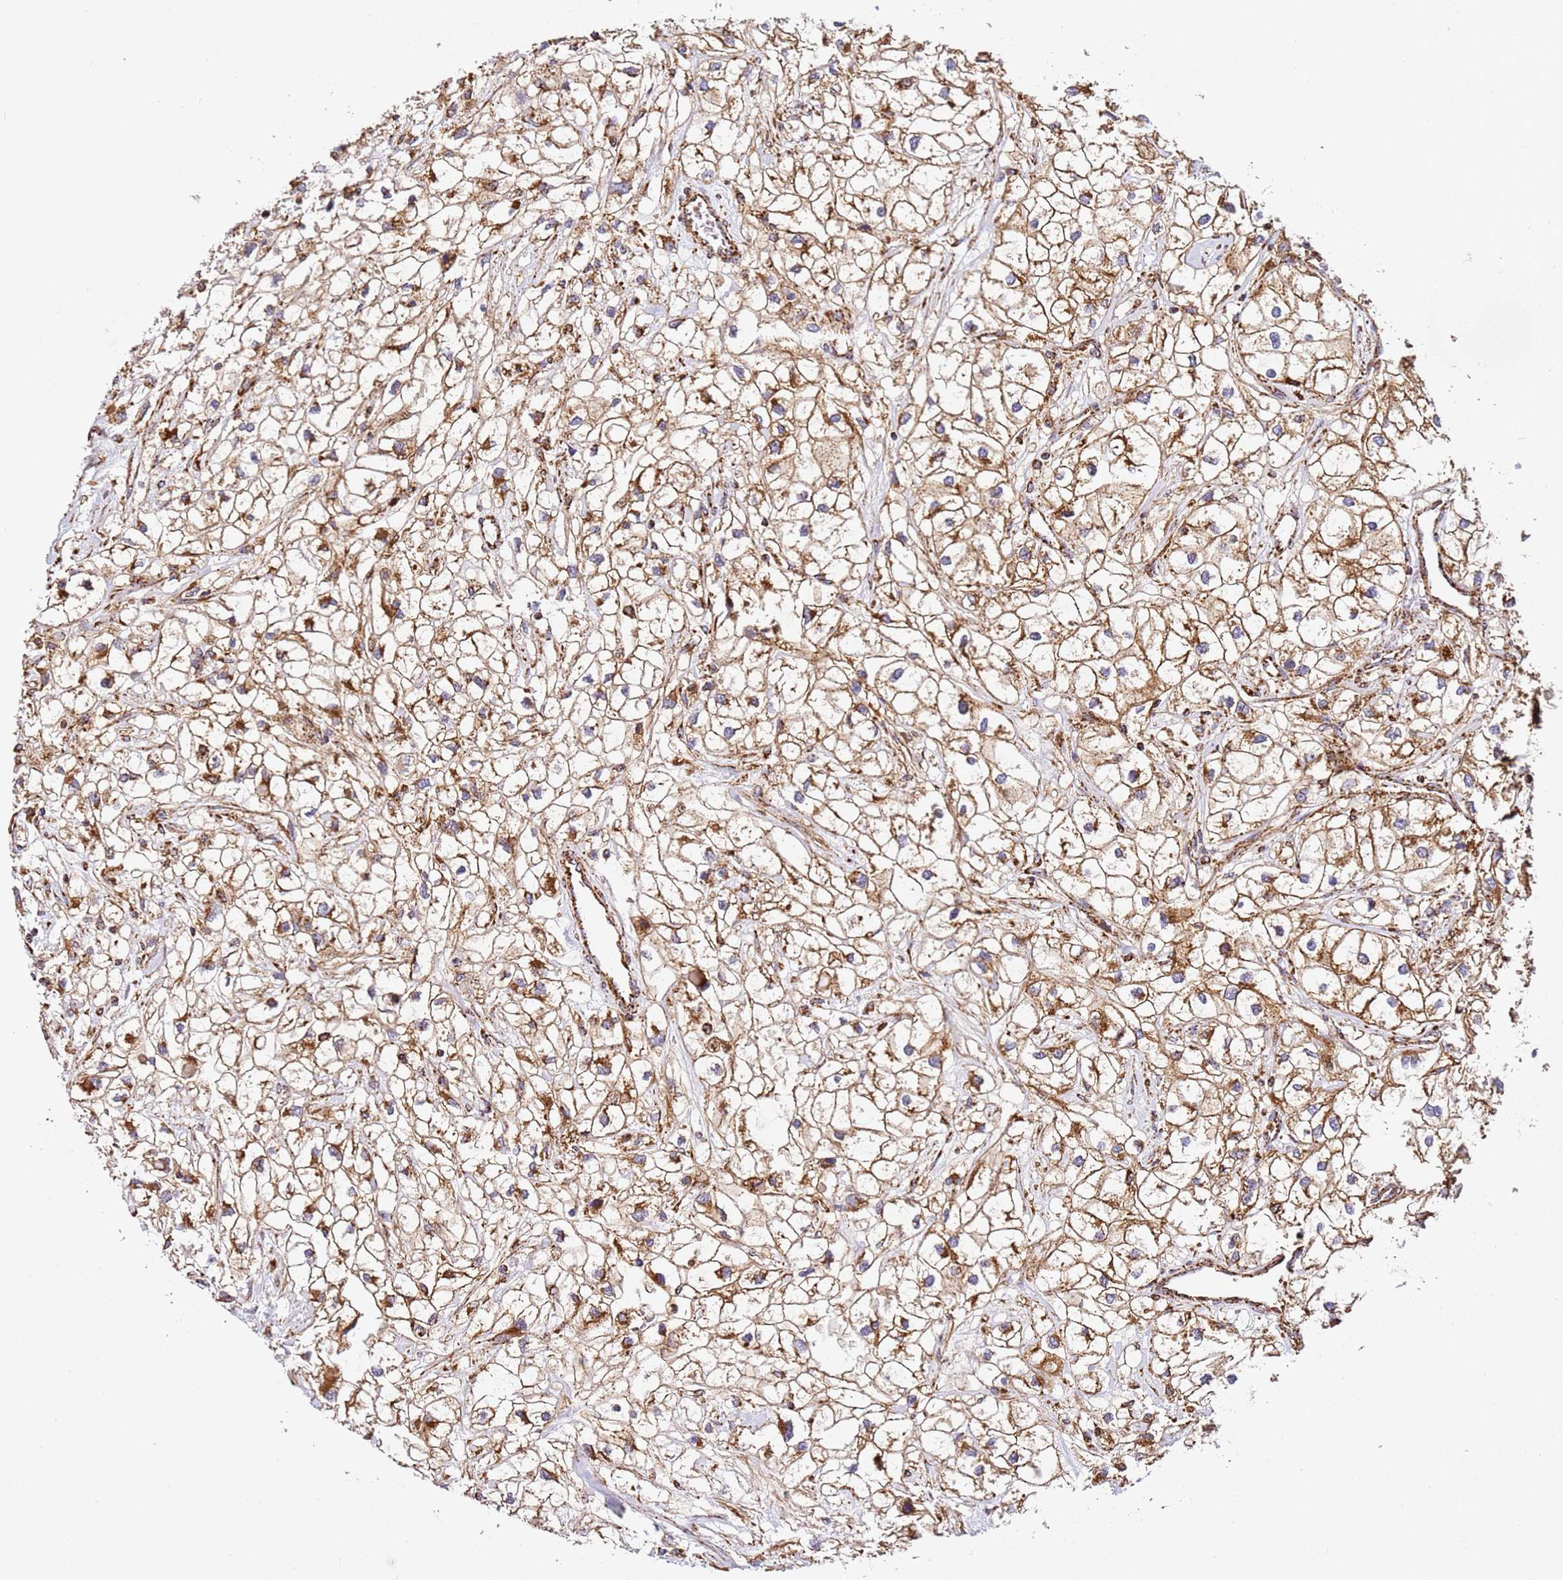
{"staining": {"intensity": "moderate", "quantity": ">75%", "location": "cytoplasmic/membranous"}, "tissue": "renal cancer", "cell_type": "Tumor cells", "image_type": "cancer", "snomed": [{"axis": "morphology", "description": "Adenocarcinoma, NOS"}, {"axis": "topography", "description": "Kidney"}], "caption": "Brown immunohistochemical staining in renal cancer (adenocarcinoma) demonstrates moderate cytoplasmic/membranous staining in approximately >75% of tumor cells. Immunohistochemistry (ihc) stains the protein in brown and the nuclei are stained blue.", "gene": "NDUFA3", "patient": {"sex": "male", "age": 59}}